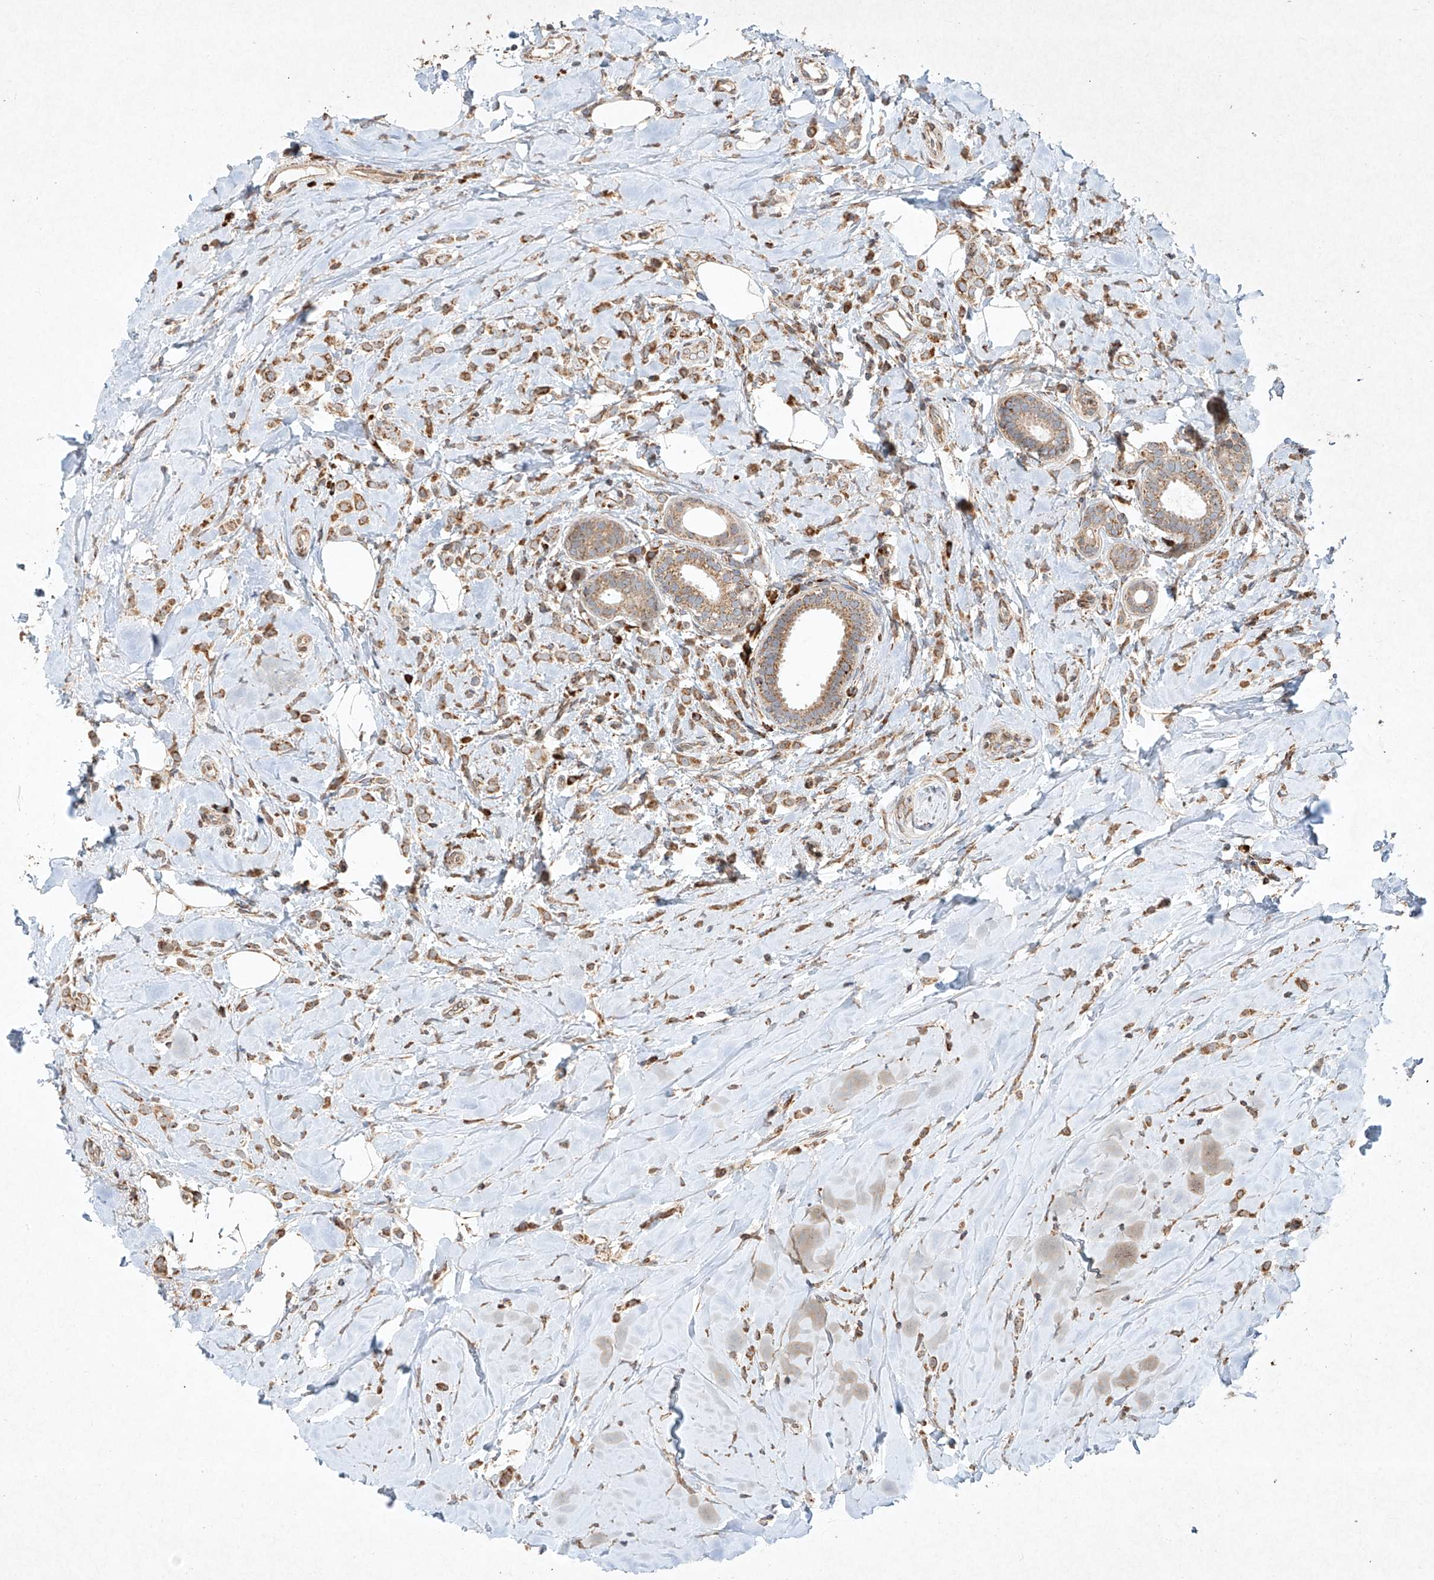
{"staining": {"intensity": "moderate", "quantity": ">75%", "location": "cytoplasmic/membranous"}, "tissue": "breast cancer", "cell_type": "Tumor cells", "image_type": "cancer", "snomed": [{"axis": "morphology", "description": "Lobular carcinoma"}, {"axis": "topography", "description": "Breast"}], "caption": "Breast cancer stained with immunohistochemistry (IHC) displays moderate cytoplasmic/membranous staining in approximately >75% of tumor cells.", "gene": "SEMA3B", "patient": {"sex": "female", "age": 47}}